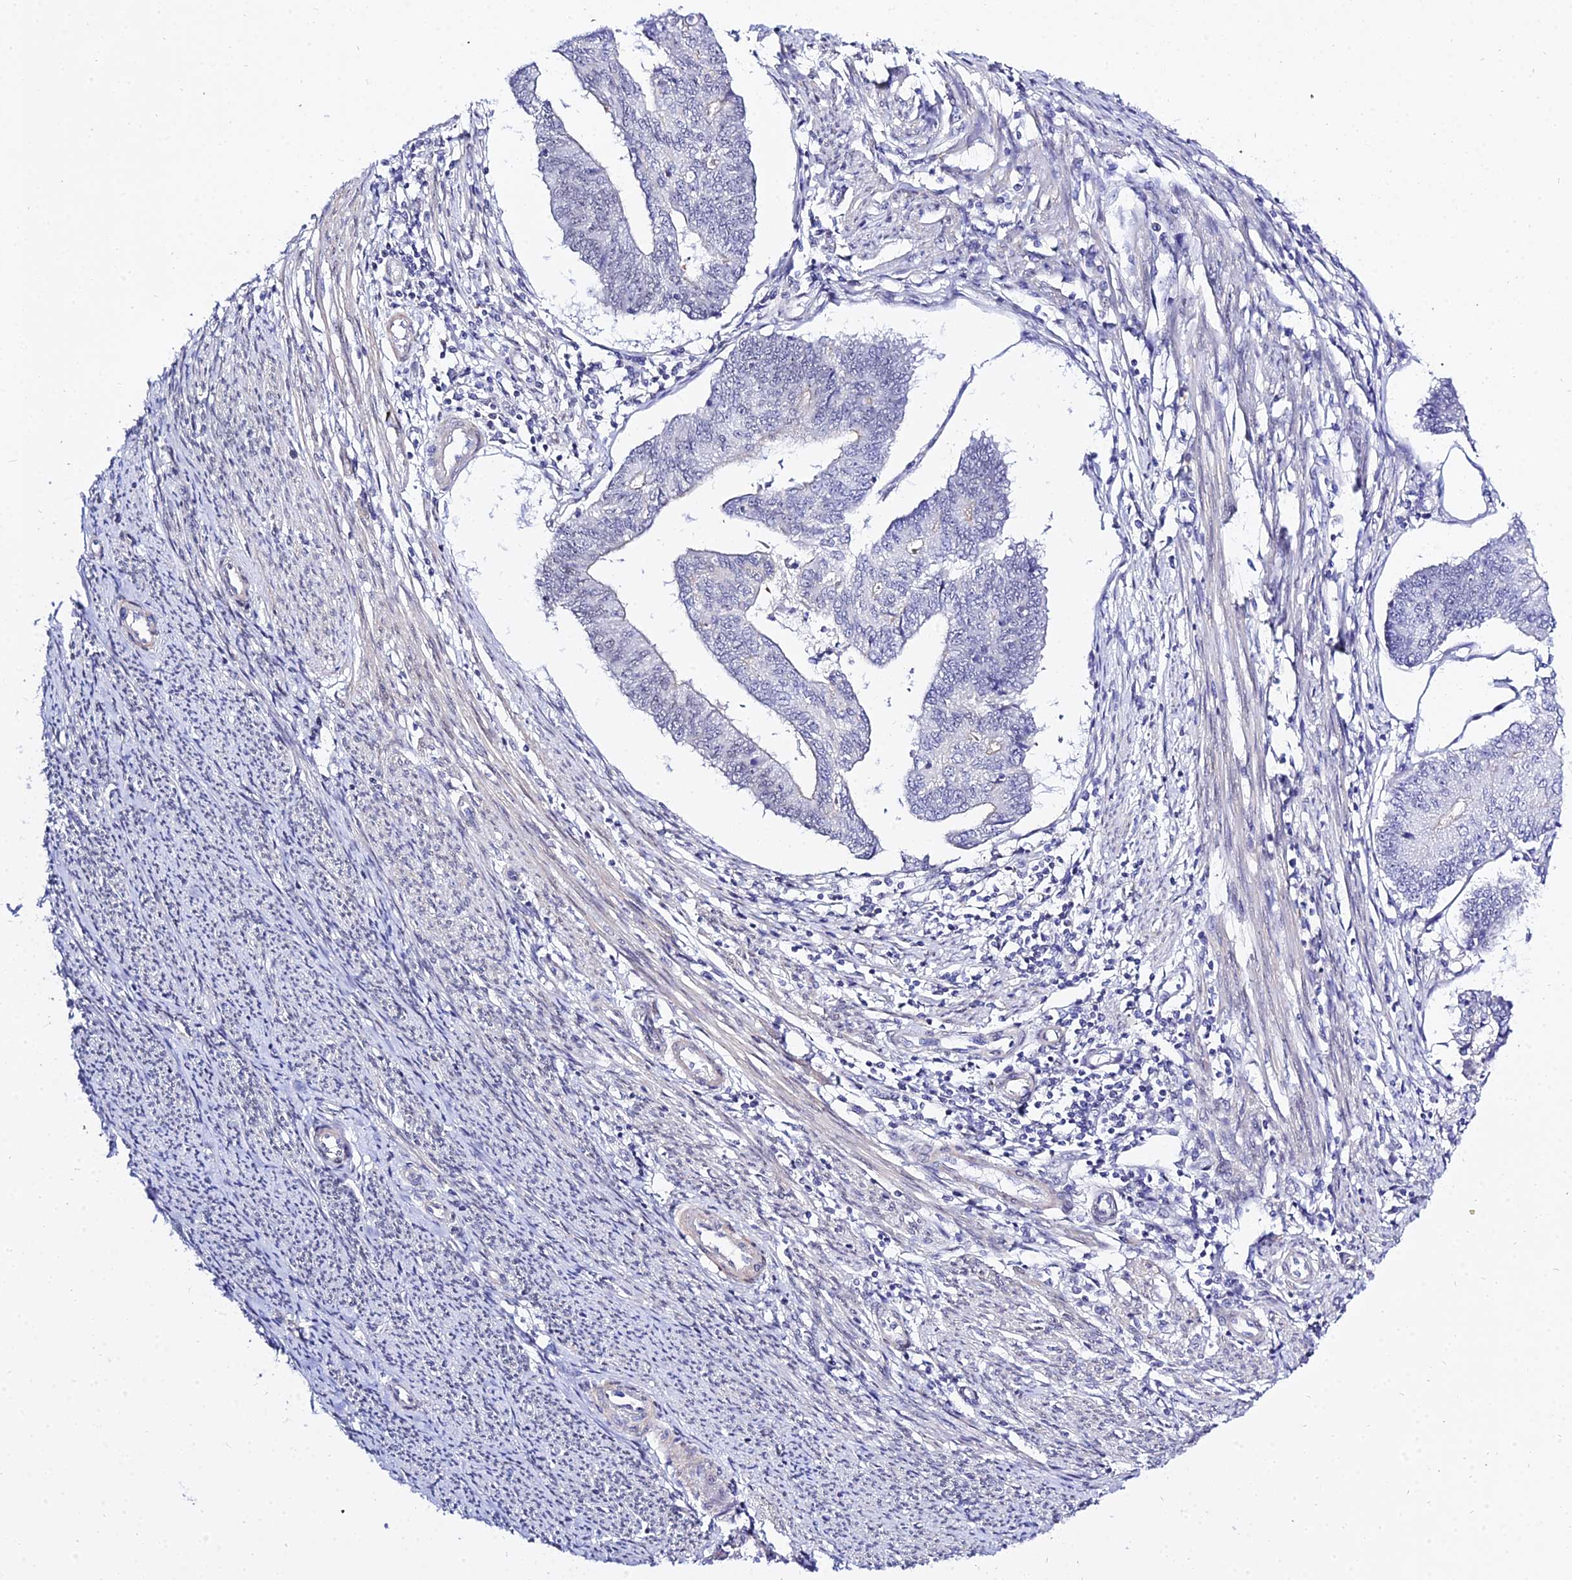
{"staining": {"intensity": "negative", "quantity": "none", "location": "none"}, "tissue": "endometrial cancer", "cell_type": "Tumor cells", "image_type": "cancer", "snomed": [{"axis": "morphology", "description": "Adenocarcinoma, NOS"}, {"axis": "topography", "description": "Endometrium"}], "caption": "Human endometrial cancer (adenocarcinoma) stained for a protein using immunohistochemistry (IHC) reveals no positivity in tumor cells.", "gene": "ZNF628", "patient": {"sex": "female", "age": 56}}